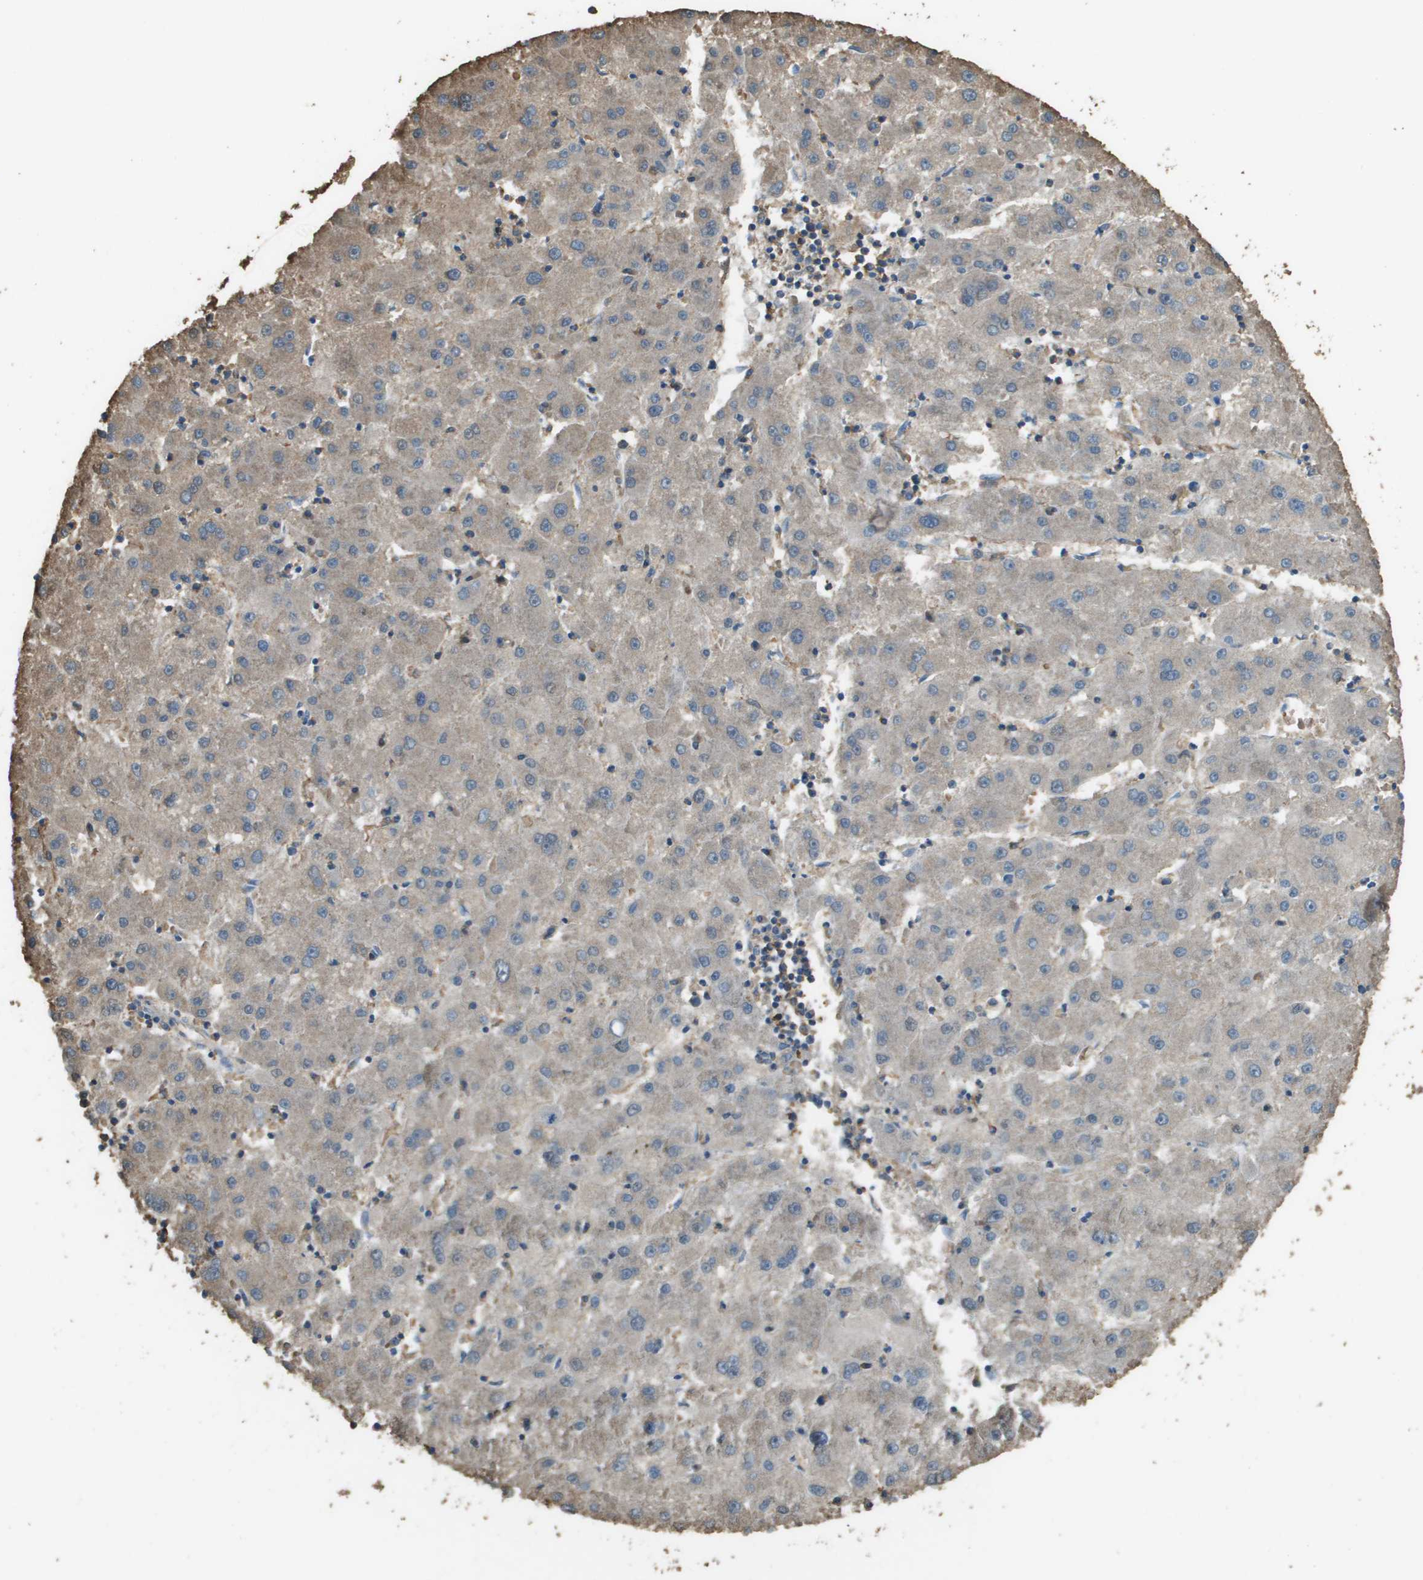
{"staining": {"intensity": "weak", "quantity": "<25%", "location": "cytoplasmic/membranous"}, "tissue": "liver cancer", "cell_type": "Tumor cells", "image_type": "cancer", "snomed": [{"axis": "morphology", "description": "Carcinoma, Hepatocellular, NOS"}, {"axis": "topography", "description": "Liver"}], "caption": "The image demonstrates no significant staining in tumor cells of liver cancer (hepatocellular carcinoma).", "gene": "MS4A7", "patient": {"sex": "male", "age": 72}}